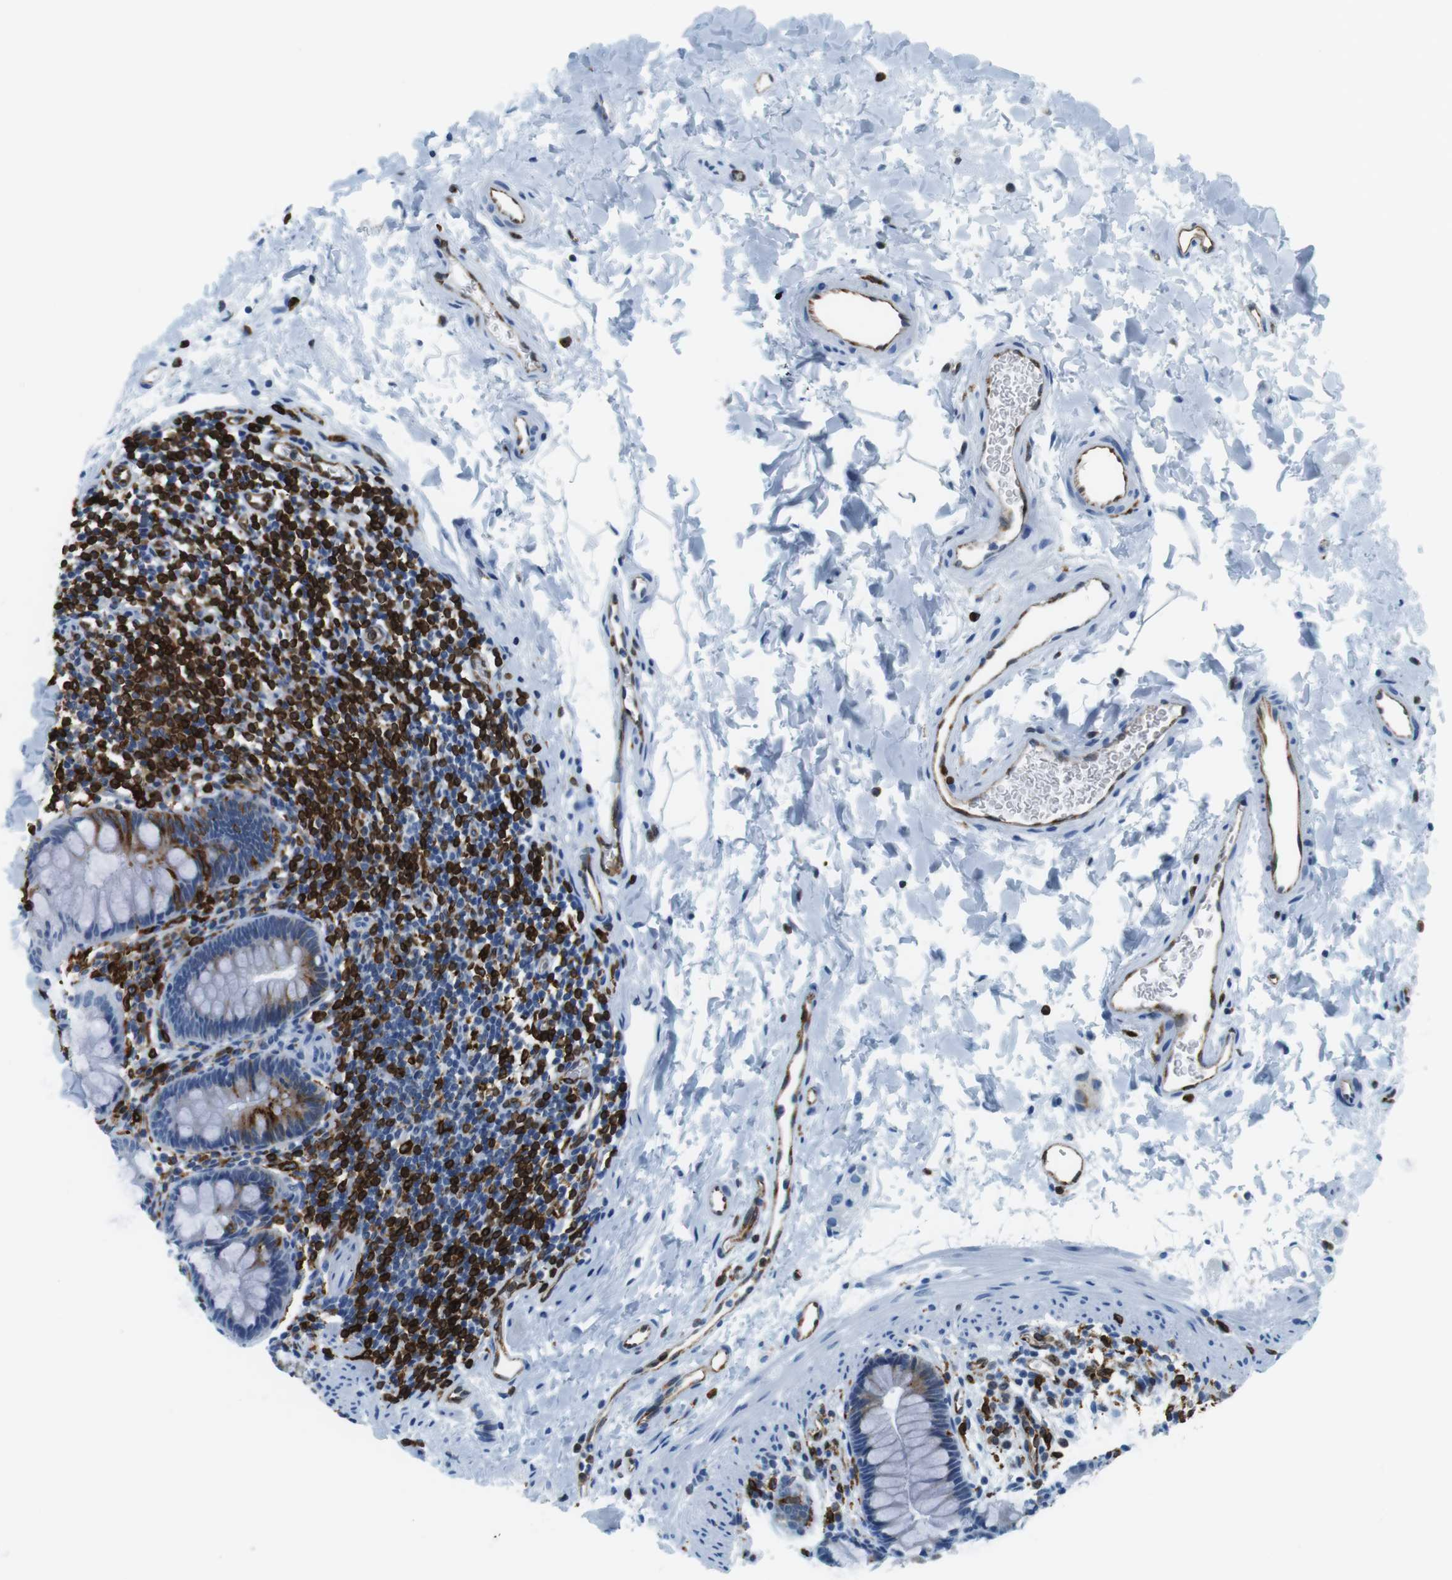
{"staining": {"intensity": "moderate", "quantity": "<25%", "location": "cytoplasmic/membranous"}, "tissue": "rectum", "cell_type": "Glandular cells", "image_type": "normal", "snomed": [{"axis": "morphology", "description": "Normal tissue, NOS"}, {"axis": "topography", "description": "Rectum"}], "caption": "Rectum stained for a protein (brown) reveals moderate cytoplasmic/membranous positive expression in approximately <25% of glandular cells.", "gene": "CIITA", "patient": {"sex": "female", "age": 24}}